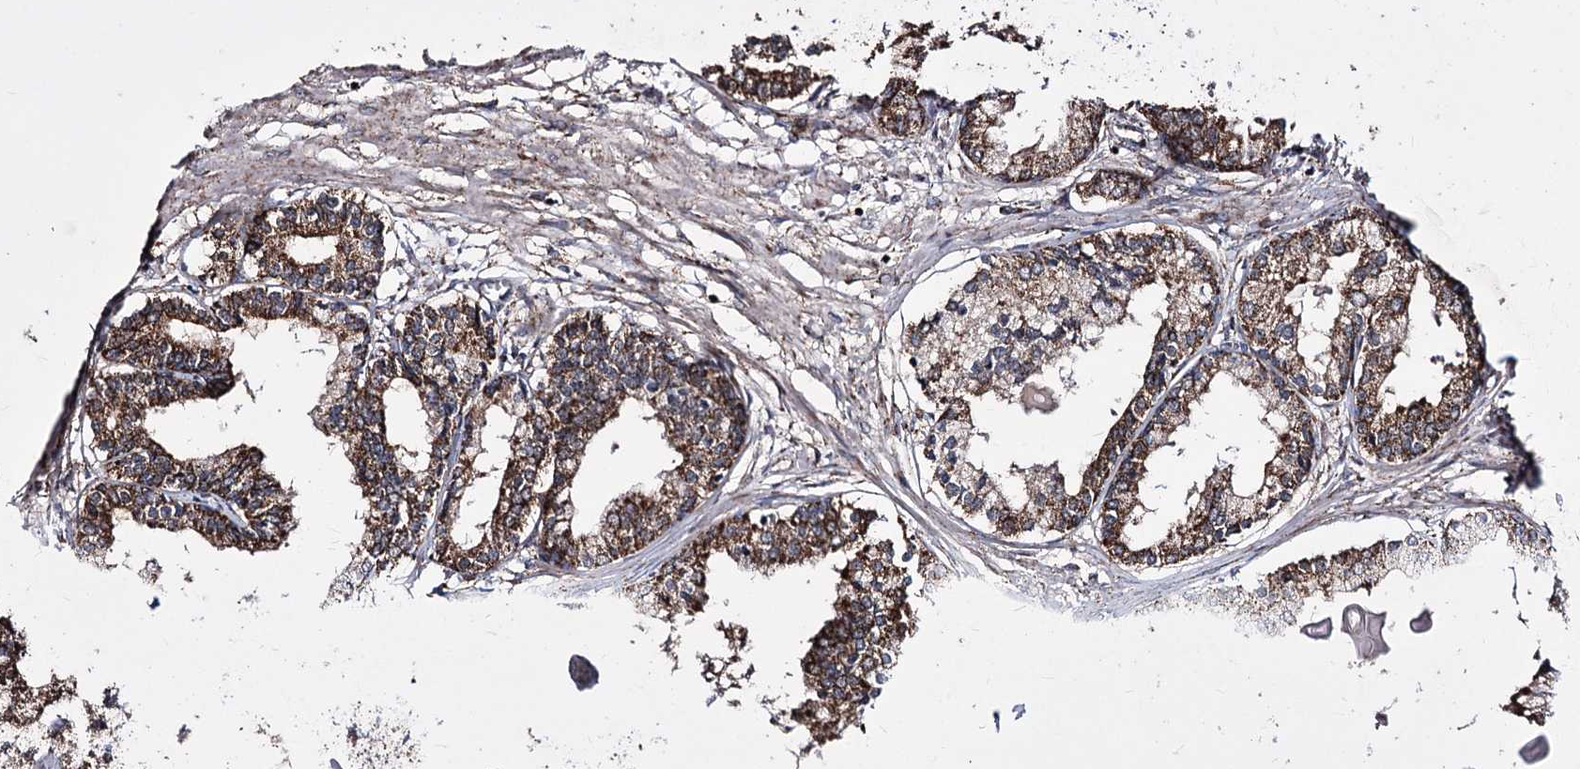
{"staining": {"intensity": "strong", "quantity": ">75%", "location": "cytoplasmic/membranous"}, "tissue": "prostate cancer", "cell_type": "Tumor cells", "image_type": "cancer", "snomed": [{"axis": "morphology", "description": "Adenocarcinoma, High grade"}, {"axis": "topography", "description": "Prostate"}], "caption": "Immunohistochemistry (IHC) (DAB (3,3'-diaminobenzidine)) staining of human prostate adenocarcinoma (high-grade) shows strong cytoplasmic/membranous protein positivity in approximately >75% of tumor cells.", "gene": "CREB3L4", "patient": {"sex": "male", "age": 68}}